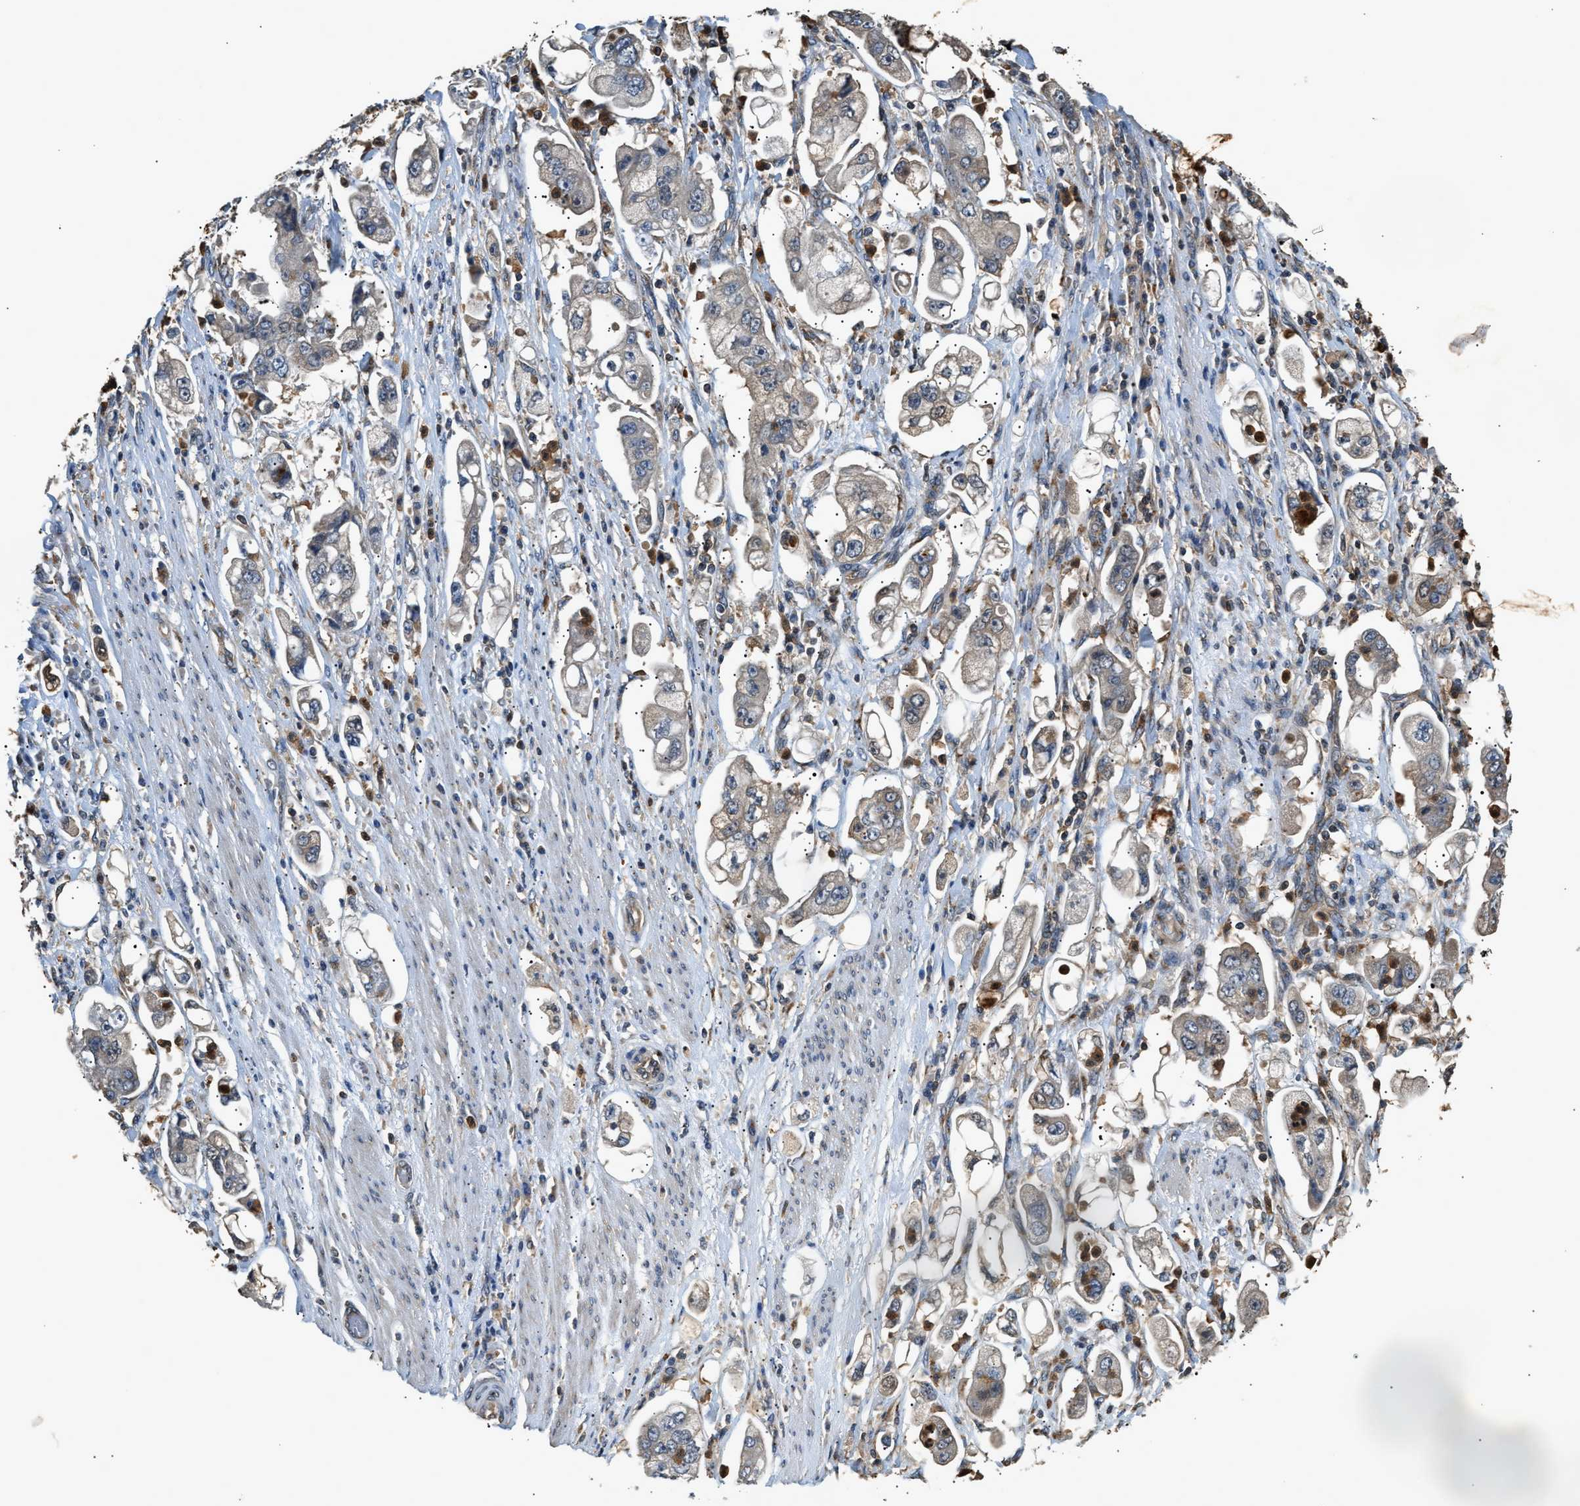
{"staining": {"intensity": "weak", "quantity": "25%-75%", "location": "cytoplasmic/membranous"}, "tissue": "stomach cancer", "cell_type": "Tumor cells", "image_type": "cancer", "snomed": [{"axis": "morphology", "description": "Adenocarcinoma, NOS"}, {"axis": "topography", "description": "Stomach"}], "caption": "High-magnification brightfield microscopy of adenocarcinoma (stomach) stained with DAB (3,3'-diaminobenzidine) (brown) and counterstained with hematoxylin (blue). tumor cells exhibit weak cytoplasmic/membranous positivity is seen in about25%-75% of cells.", "gene": "CHUK", "patient": {"sex": "male", "age": 62}}